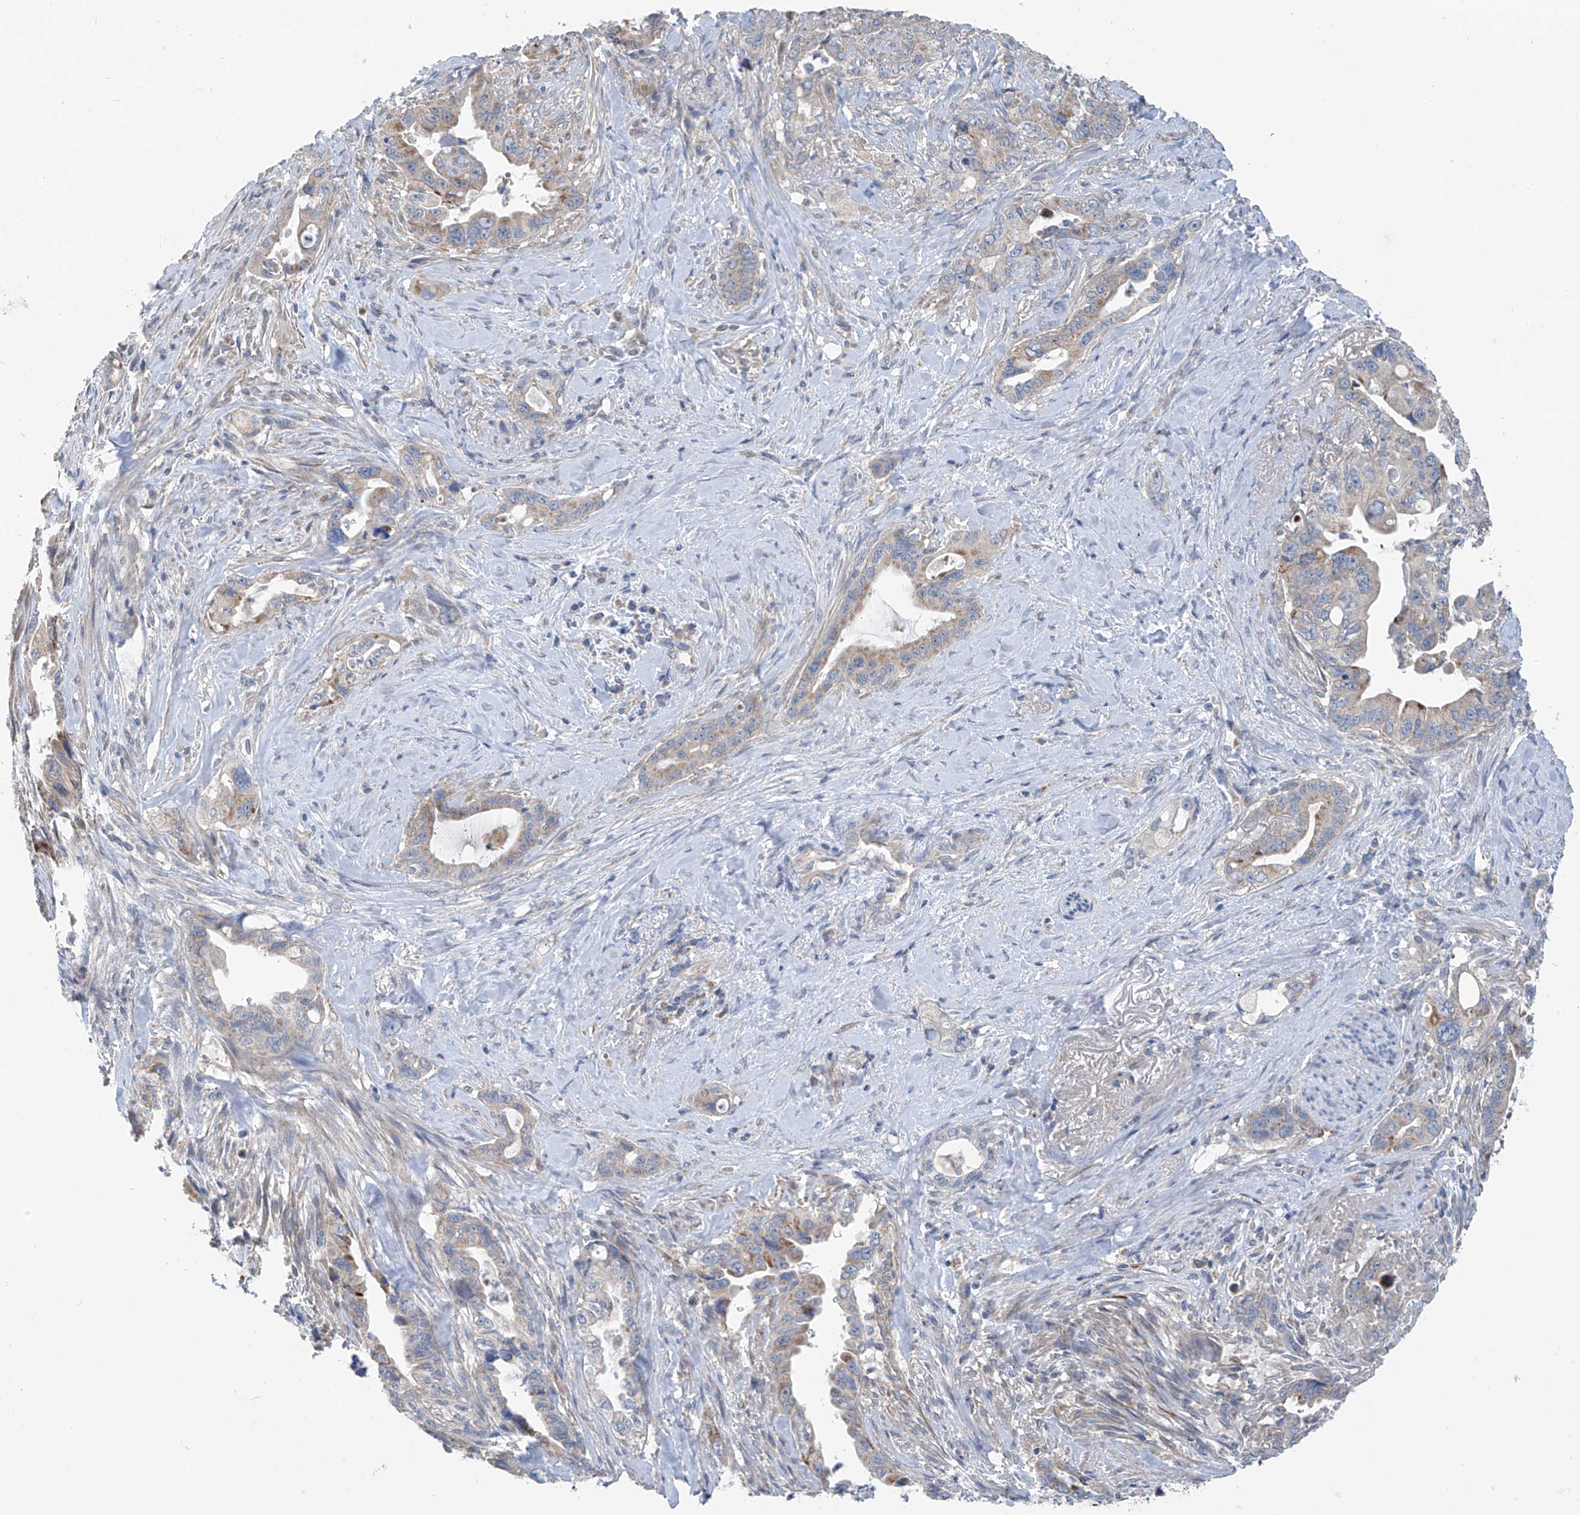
{"staining": {"intensity": "moderate", "quantity": "<25%", "location": "cytoplasmic/membranous"}, "tissue": "pancreatic cancer", "cell_type": "Tumor cells", "image_type": "cancer", "snomed": [{"axis": "morphology", "description": "Adenocarcinoma, NOS"}, {"axis": "topography", "description": "Pancreas"}], "caption": "Protein staining of adenocarcinoma (pancreatic) tissue displays moderate cytoplasmic/membranous staining in about <25% of tumor cells.", "gene": "SYN3", "patient": {"sex": "male", "age": 70}}